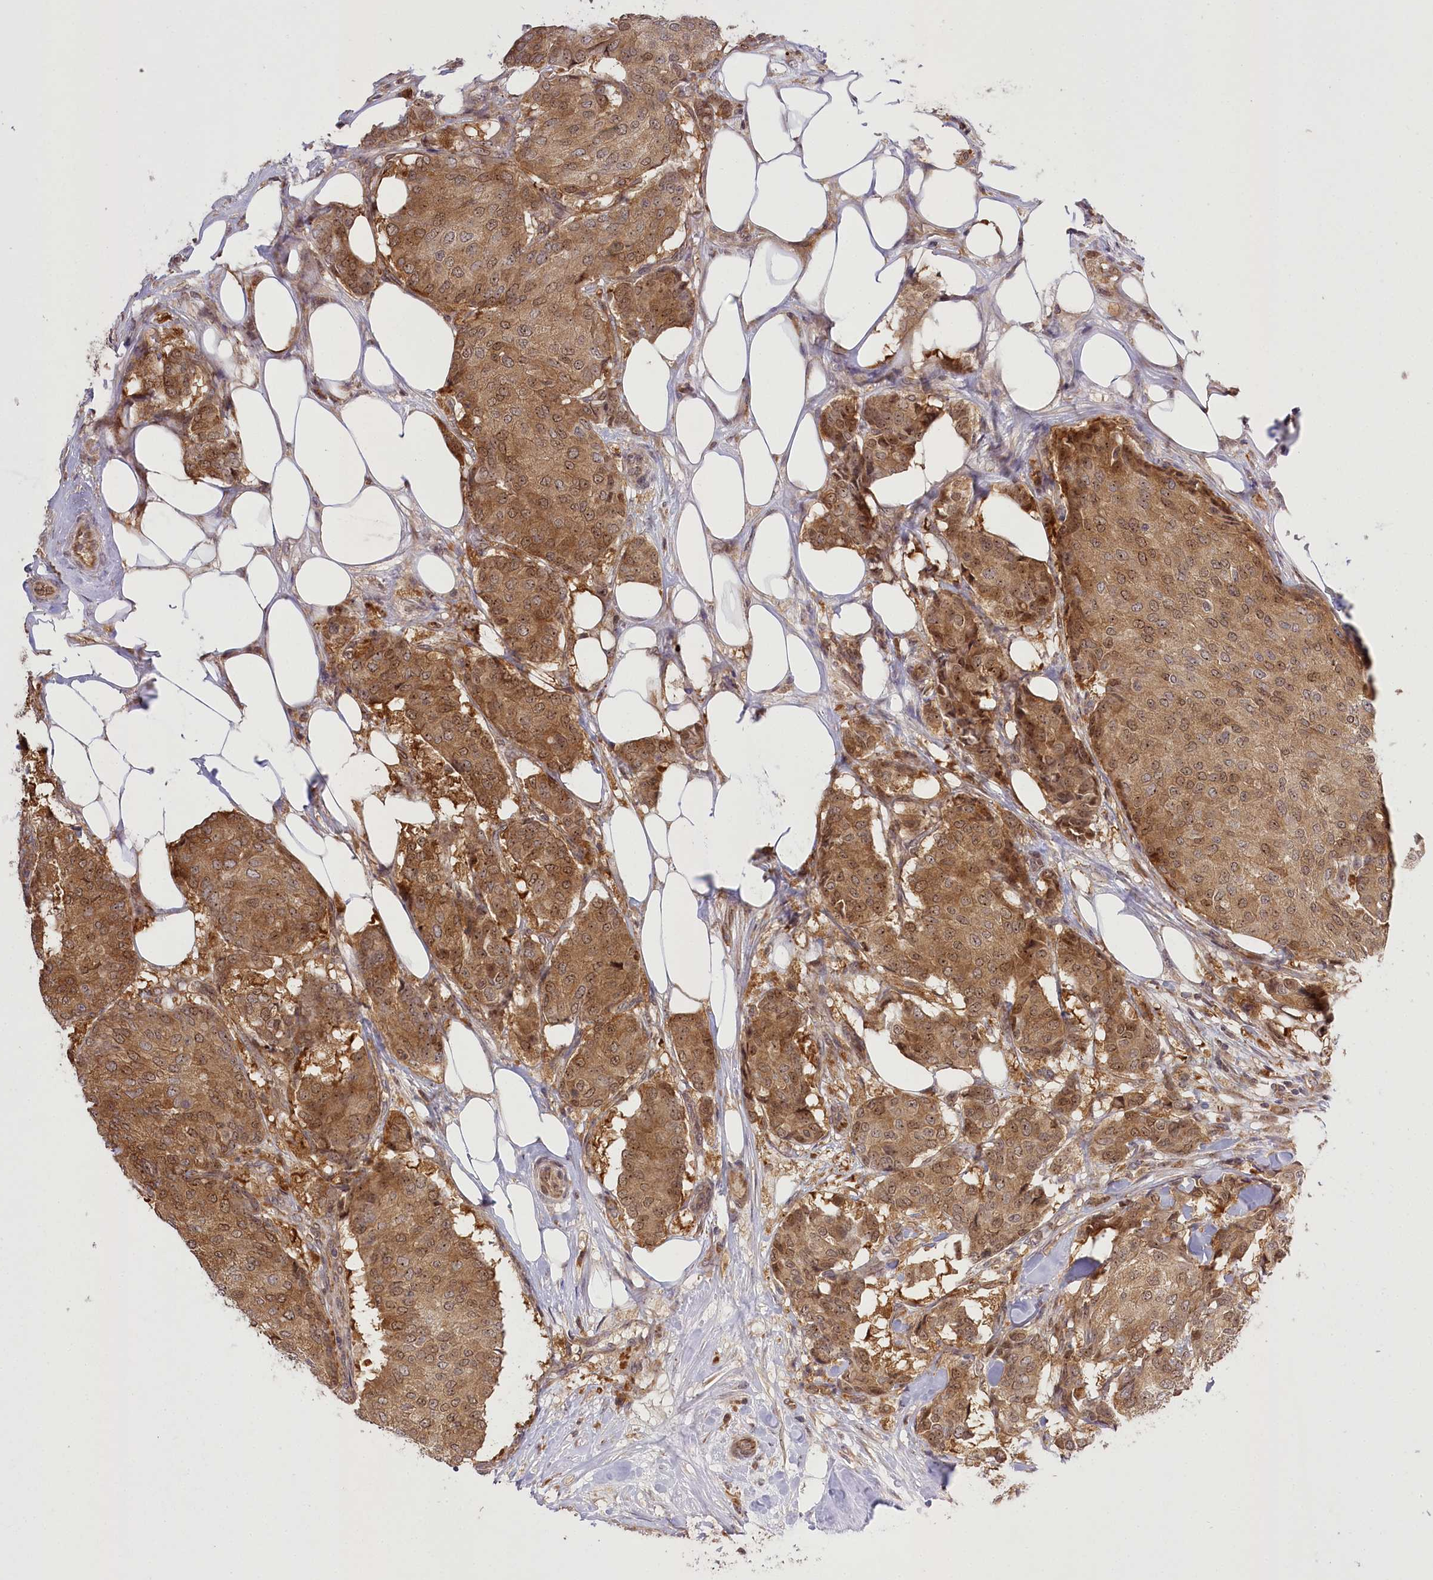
{"staining": {"intensity": "moderate", "quantity": ">75%", "location": "cytoplasmic/membranous,nuclear"}, "tissue": "breast cancer", "cell_type": "Tumor cells", "image_type": "cancer", "snomed": [{"axis": "morphology", "description": "Duct carcinoma"}, {"axis": "topography", "description": "Breast"}], "caption": "This is an image of IHC staining of breast infiltrating ductal carcinoma, which shows moderate expression in the cytoplasmic/membranous and nuclear of tumor cells.", "gene": "SERGEF", "patient": {"sex": "female", "age": 75}}